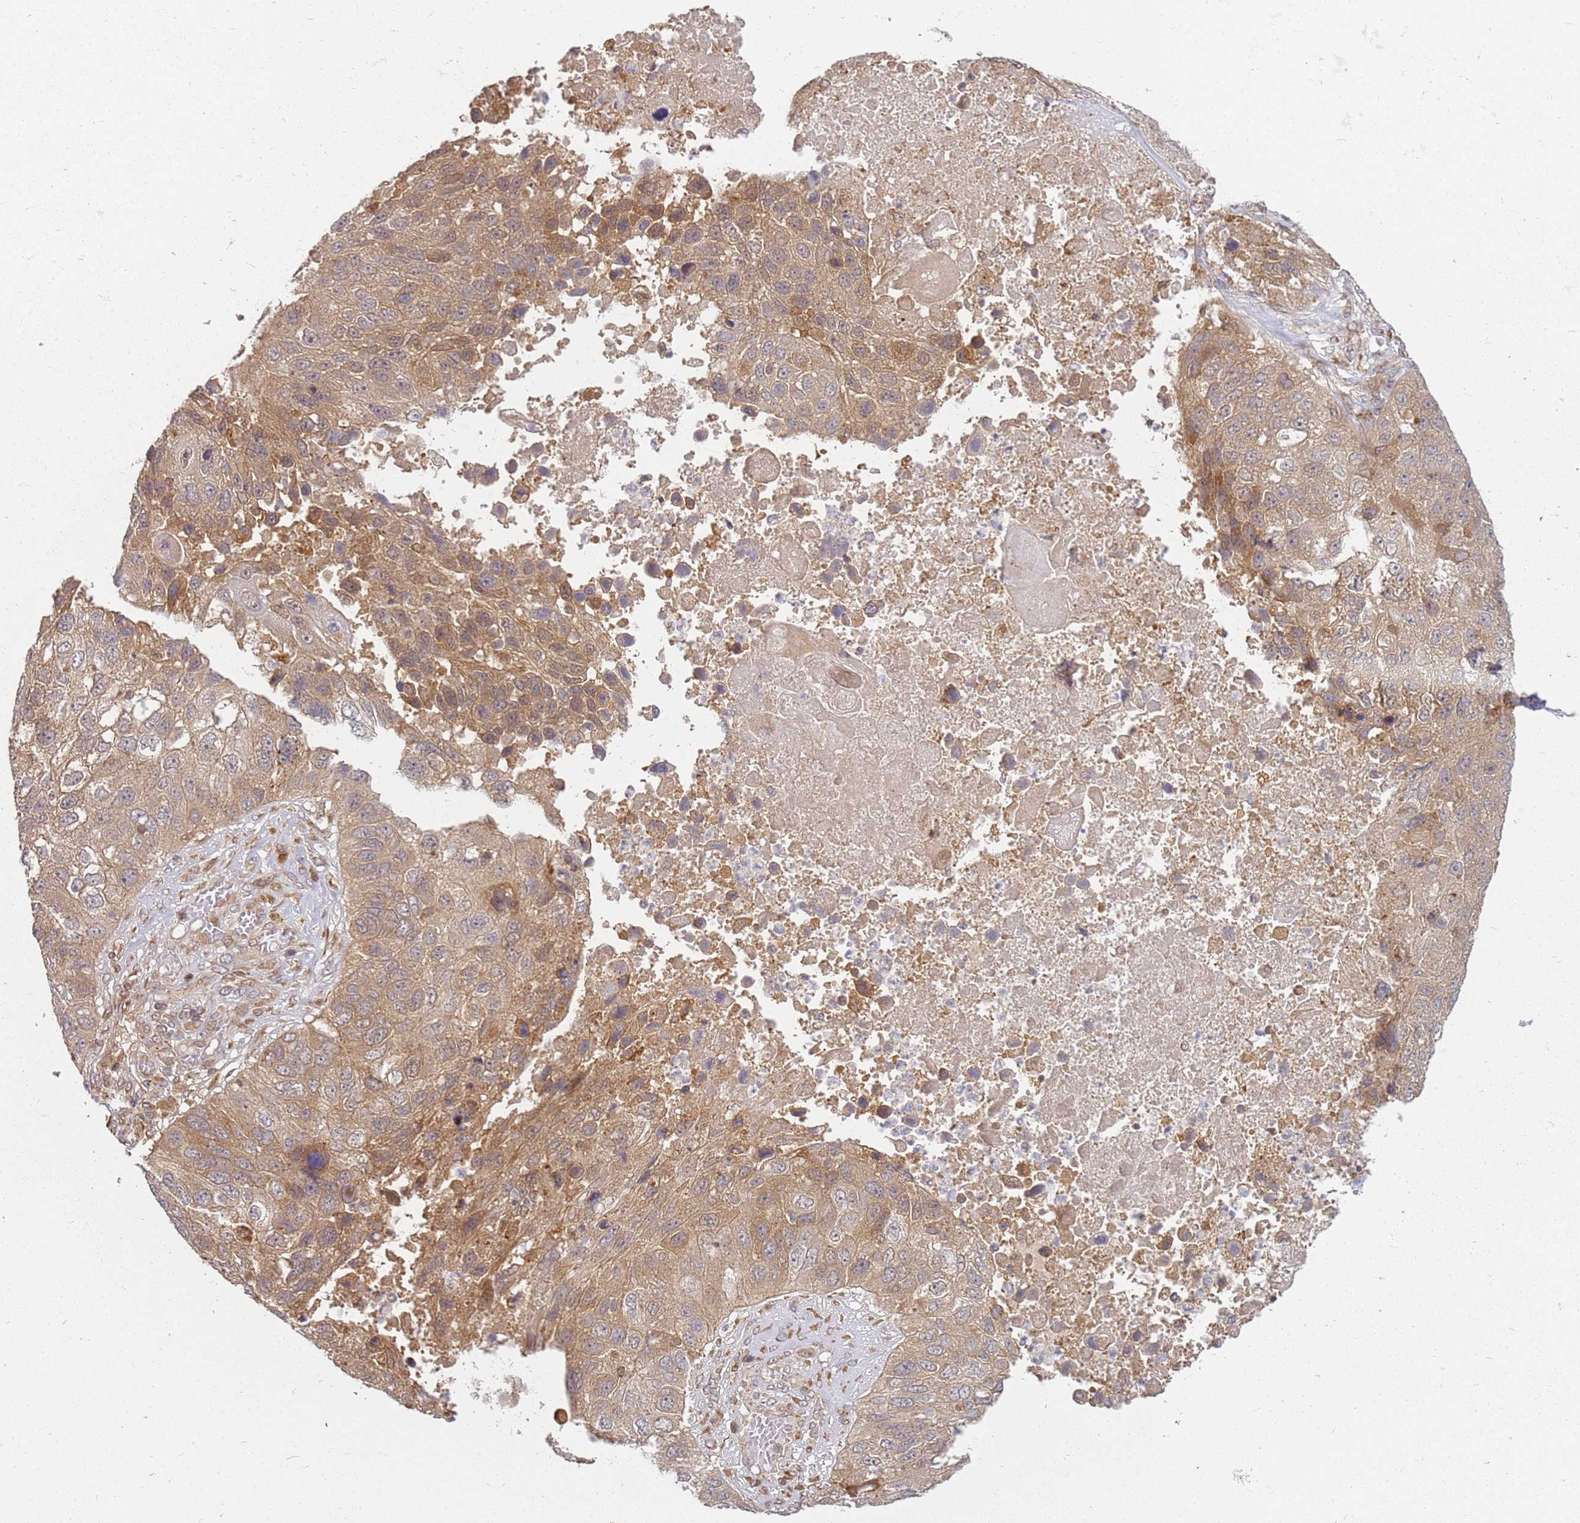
{"staining": {"intensity": "moderate", "quantity": ">75%", "location": "cytoplasmic/membranous,nuclear"}, "tissue": "lung cancer", "cell_type": "Tumor cells", "image_type": "cancer", "snomed": [{"axis": "morphology", "description": "Squamous cell carcinoma, NOS"}, {"axis": "topography", "description": "Lung"}], "caption": "Protein analysis of squamous cell carcinoma (lung) tissue displays moderate cytoplasmic/membranous and nuclear expression in approximately >75% of tumor cells.", "gene": "NUDT14", "patient": {"sex": "male", "age": 61}}